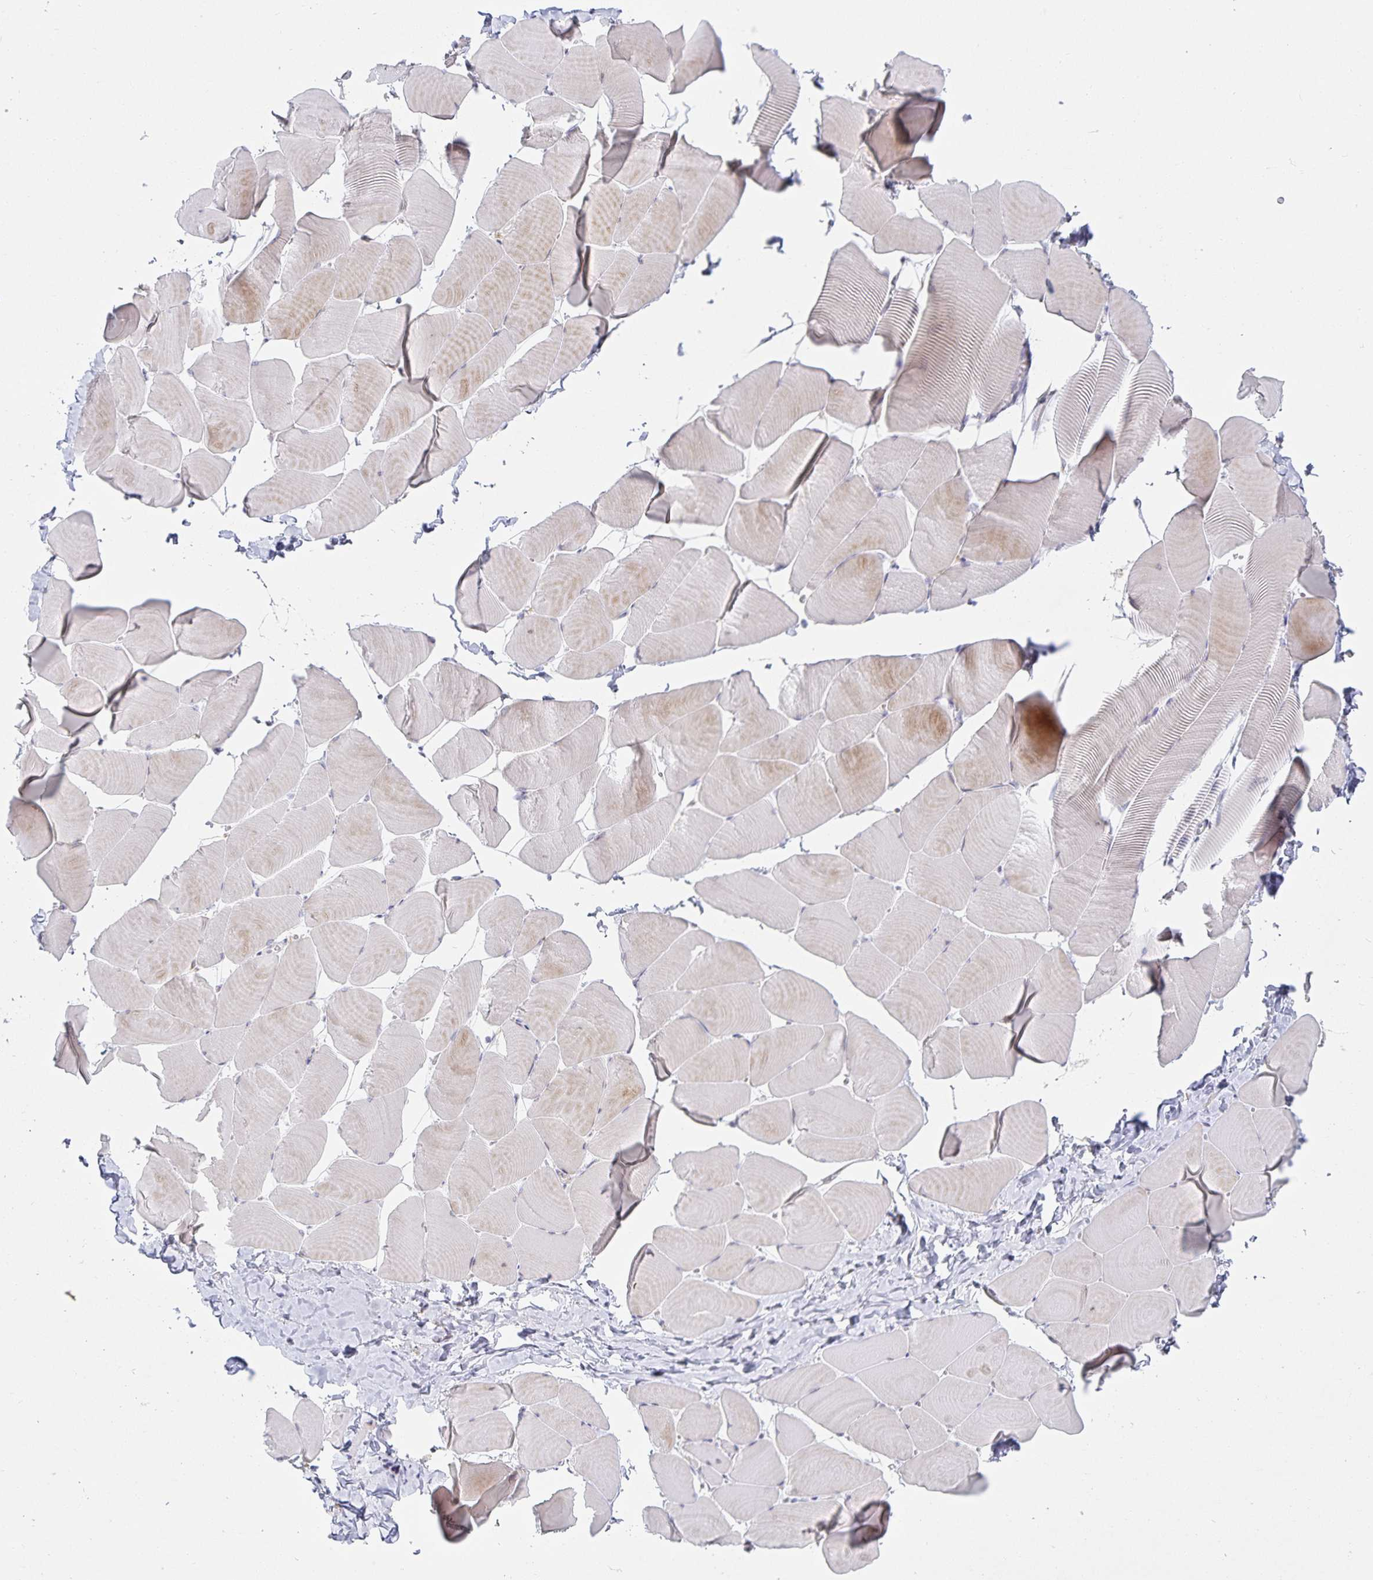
{"staining": {"intensity": "moderate", "quantity": "25%-75%", "location": "cytoplasmic/membranous"}, "tissue": "skeletal muscle", "cell_type": "Myocytes", "image_type": "normal", "snomed": [{"axis": "morphology", "description": "Normal tissue, NOS"}, {"axis": "topography", "description": "Skeletal muscle"}], "caption": "Immunohistochemistry (IHC) of benign human skeletal muscle exhibits medium levels of moderate cytoplasmic/membranous staining in about 25%-75% of myocytes. (brown staining indicates protein expression, while blue staining denotes nuclei).", "gene": "NOMO1", "patient": {"sex": "male", "age": 25}}